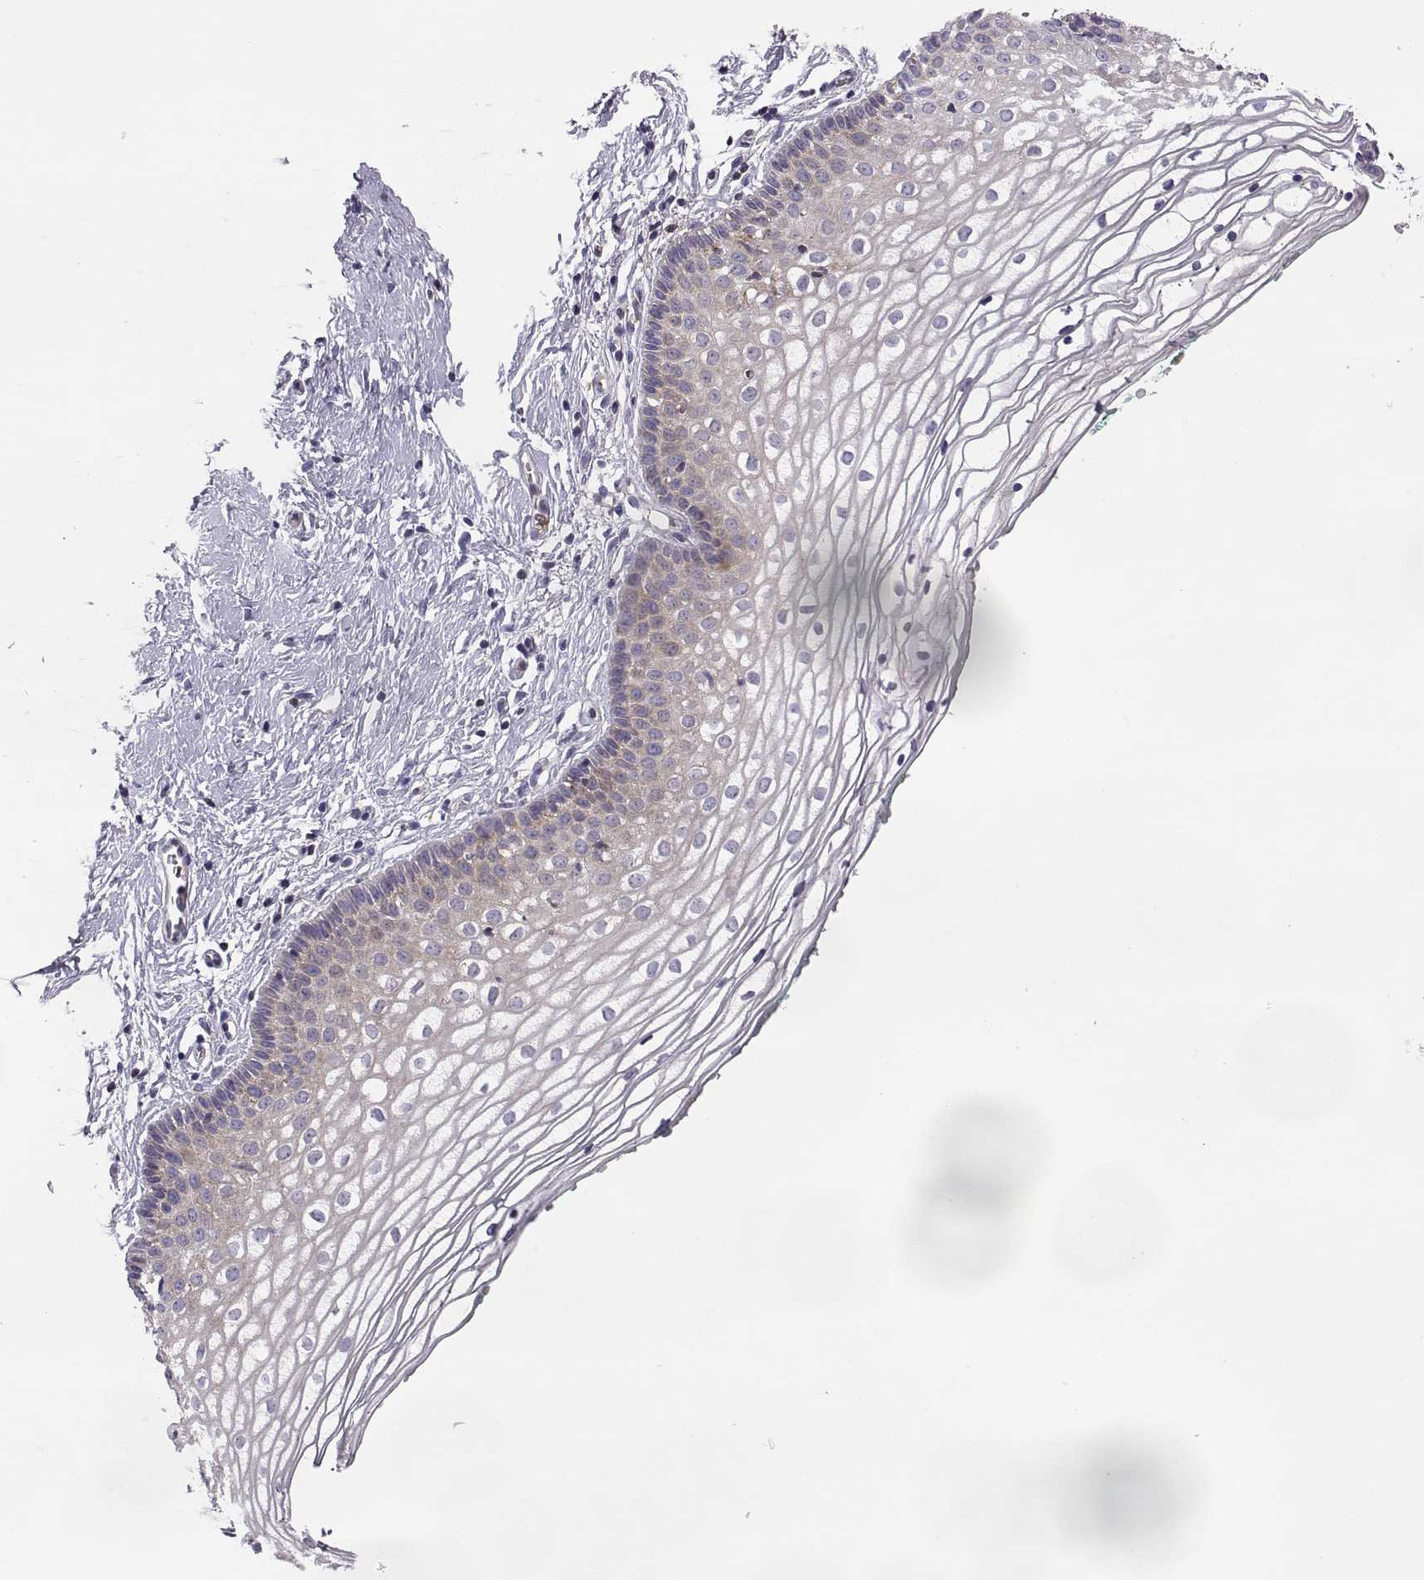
{"staining": {"intensity": "weak", "quantity": "<25%", "location": "cytoplasmic/membranous"}, "tissue": "vagina", "cell_type": "Squamous epithelial cells", "image_type": "normal", "snomed": [{"axis": "morphology", "description": "Normal tissue, NOS"}, {"axis": "topography", "description": "Vagina"}], "caption": "An image of vagina stained for a protein displays no brown staining in squamous epithelial cells. (DAB (3,3'-diaminobenzidine) IHC visualized using brightfield microscopy, high magnification).", "gene": "SPATA32", "patient": {"sex": "female", "age": 36}}